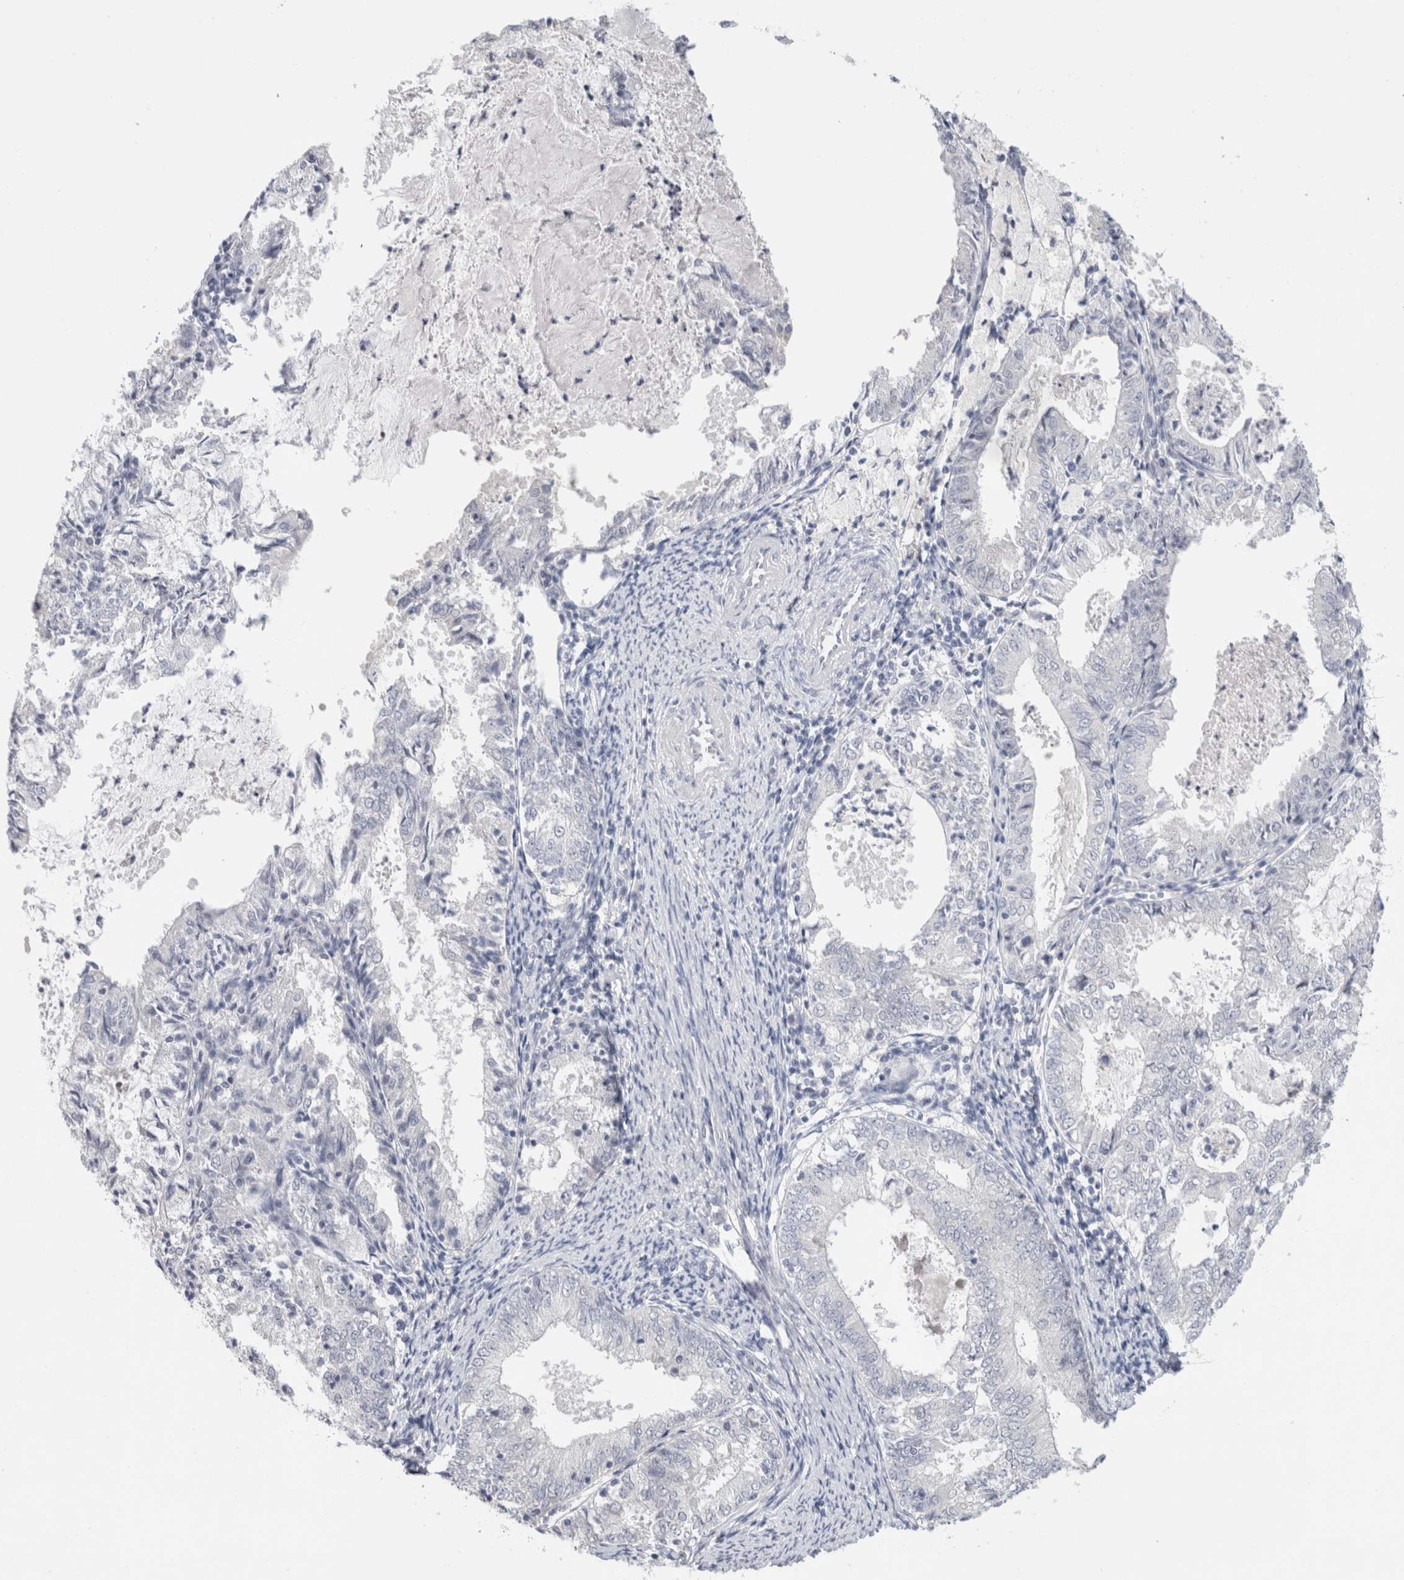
{"staining": {"intensity": "negative", "quantity": "none", "location": "none"}, "tissue": "endometrial cancer", "cell_type": "Tumor cells", "image_type": "cancer", "snomed": [{"axis": "morphology", "description": "Adenocarcinoma, NOS"}, {"axis": "topography", "description": "Endometrium"}], "caption": "High magnification brightfield microscopy of endometrial adenocarcinoma stained with DAB (brown) and counterstained with hematoxylin (blue): tumor cells show no significant expression. (DAB (3,3'-diaminobenzidine) IHC with hematoxylin counter stain).", "gene": "TONSL", "patient": {"sex": "female", "age": 57}}